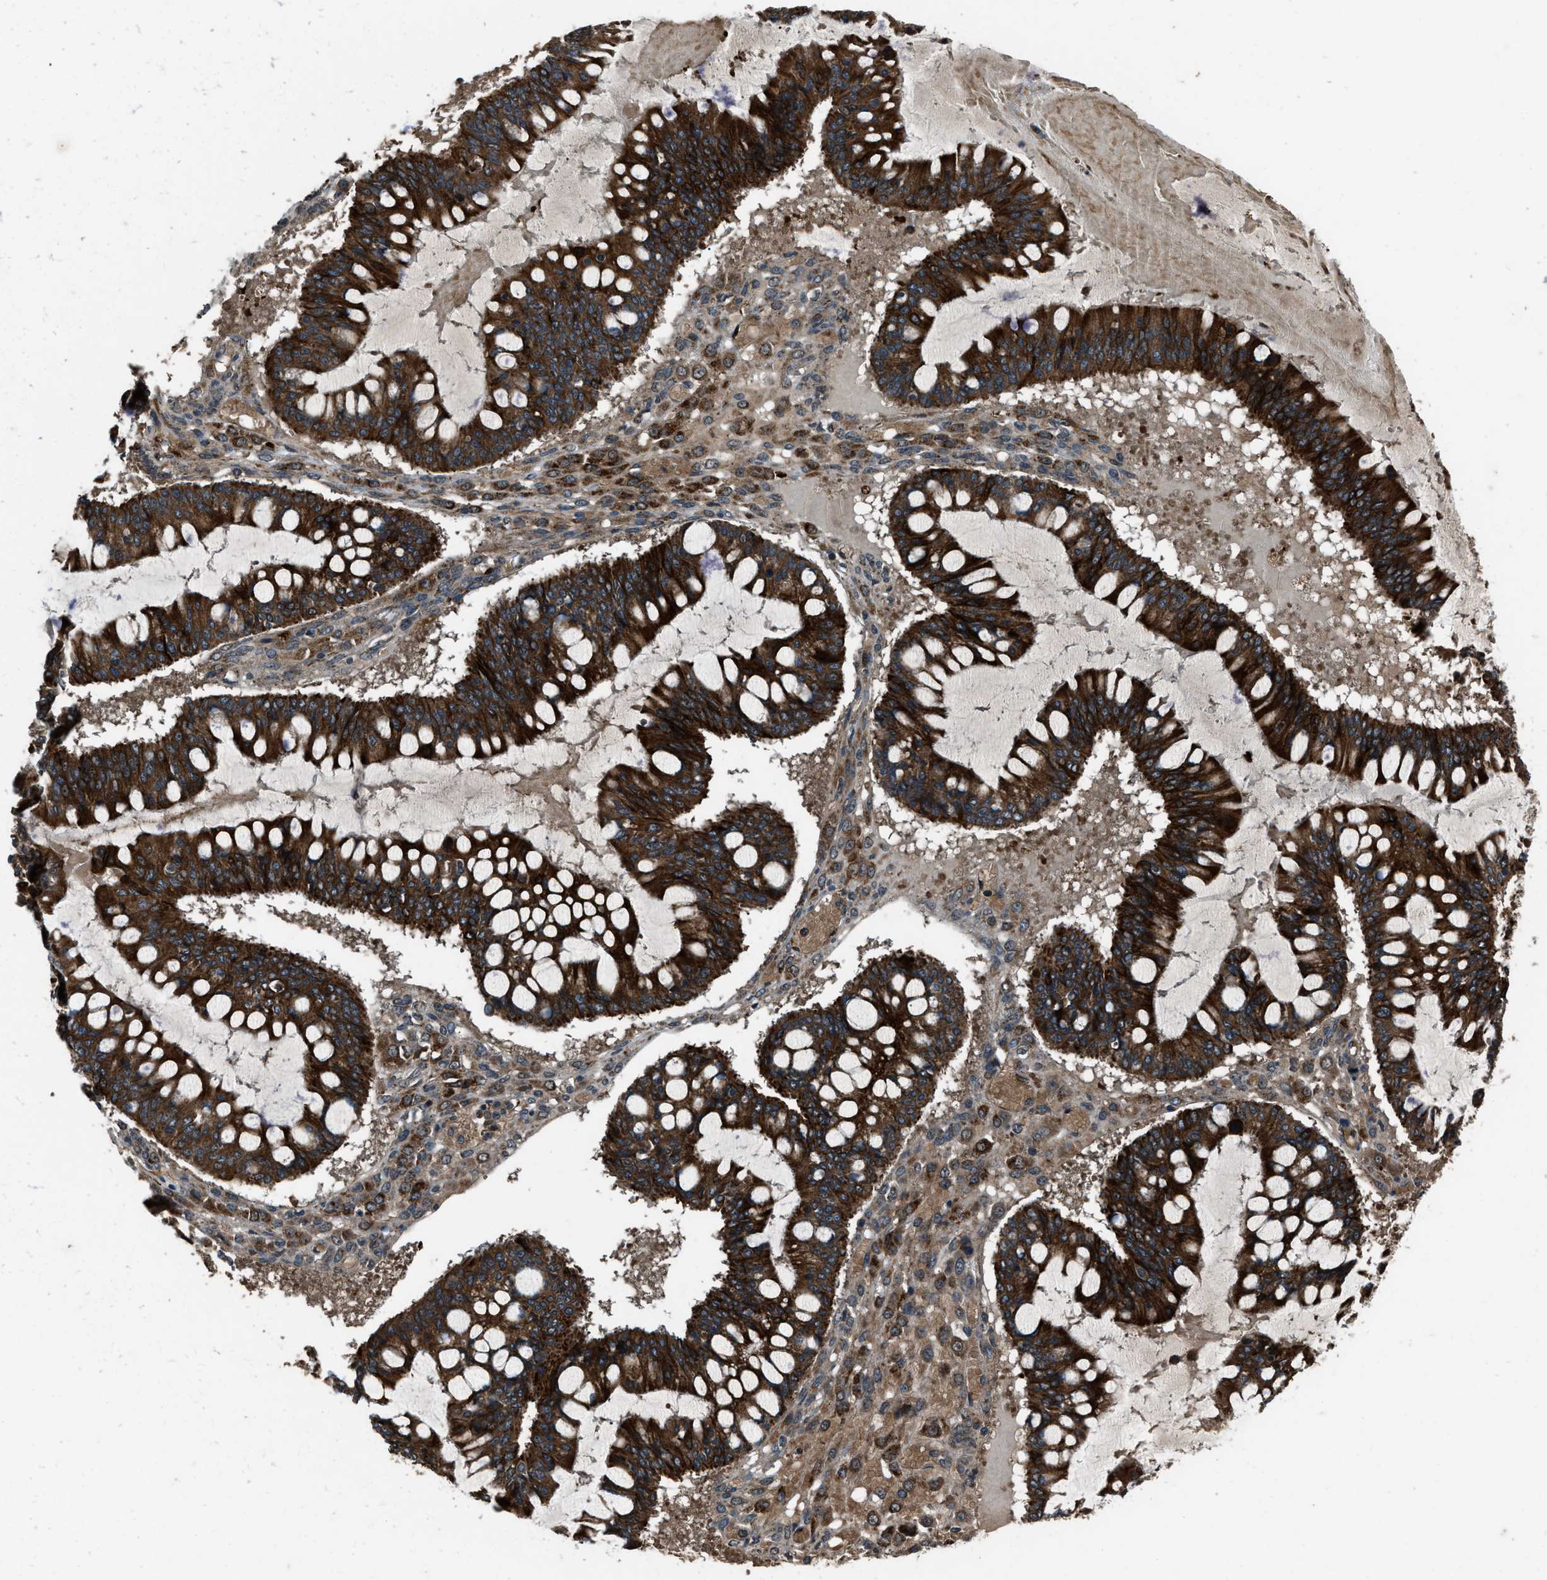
{"staining": {"intensity": "strong", "quantity": ">75%", "location": "cytoplasmic/membranous"}, "tissue": "ovarian cancer", "cell_type": "Tumor cells", "image_type": "cancer", "snomed": [{"axis": "morphology", "description": "Cystadenocarcinoma, mucinous, NOS"}, {"axis": "topography", "description": "Ovary"}], "caption": "Mucinous cystadenocarcinoma (ovarian) stained with IHC displays strong cytoplasmic/membranous expression in about >75% of tumor cells.", "gene": "IRAK4", "patient": {"sex": "female", "age": 73}}